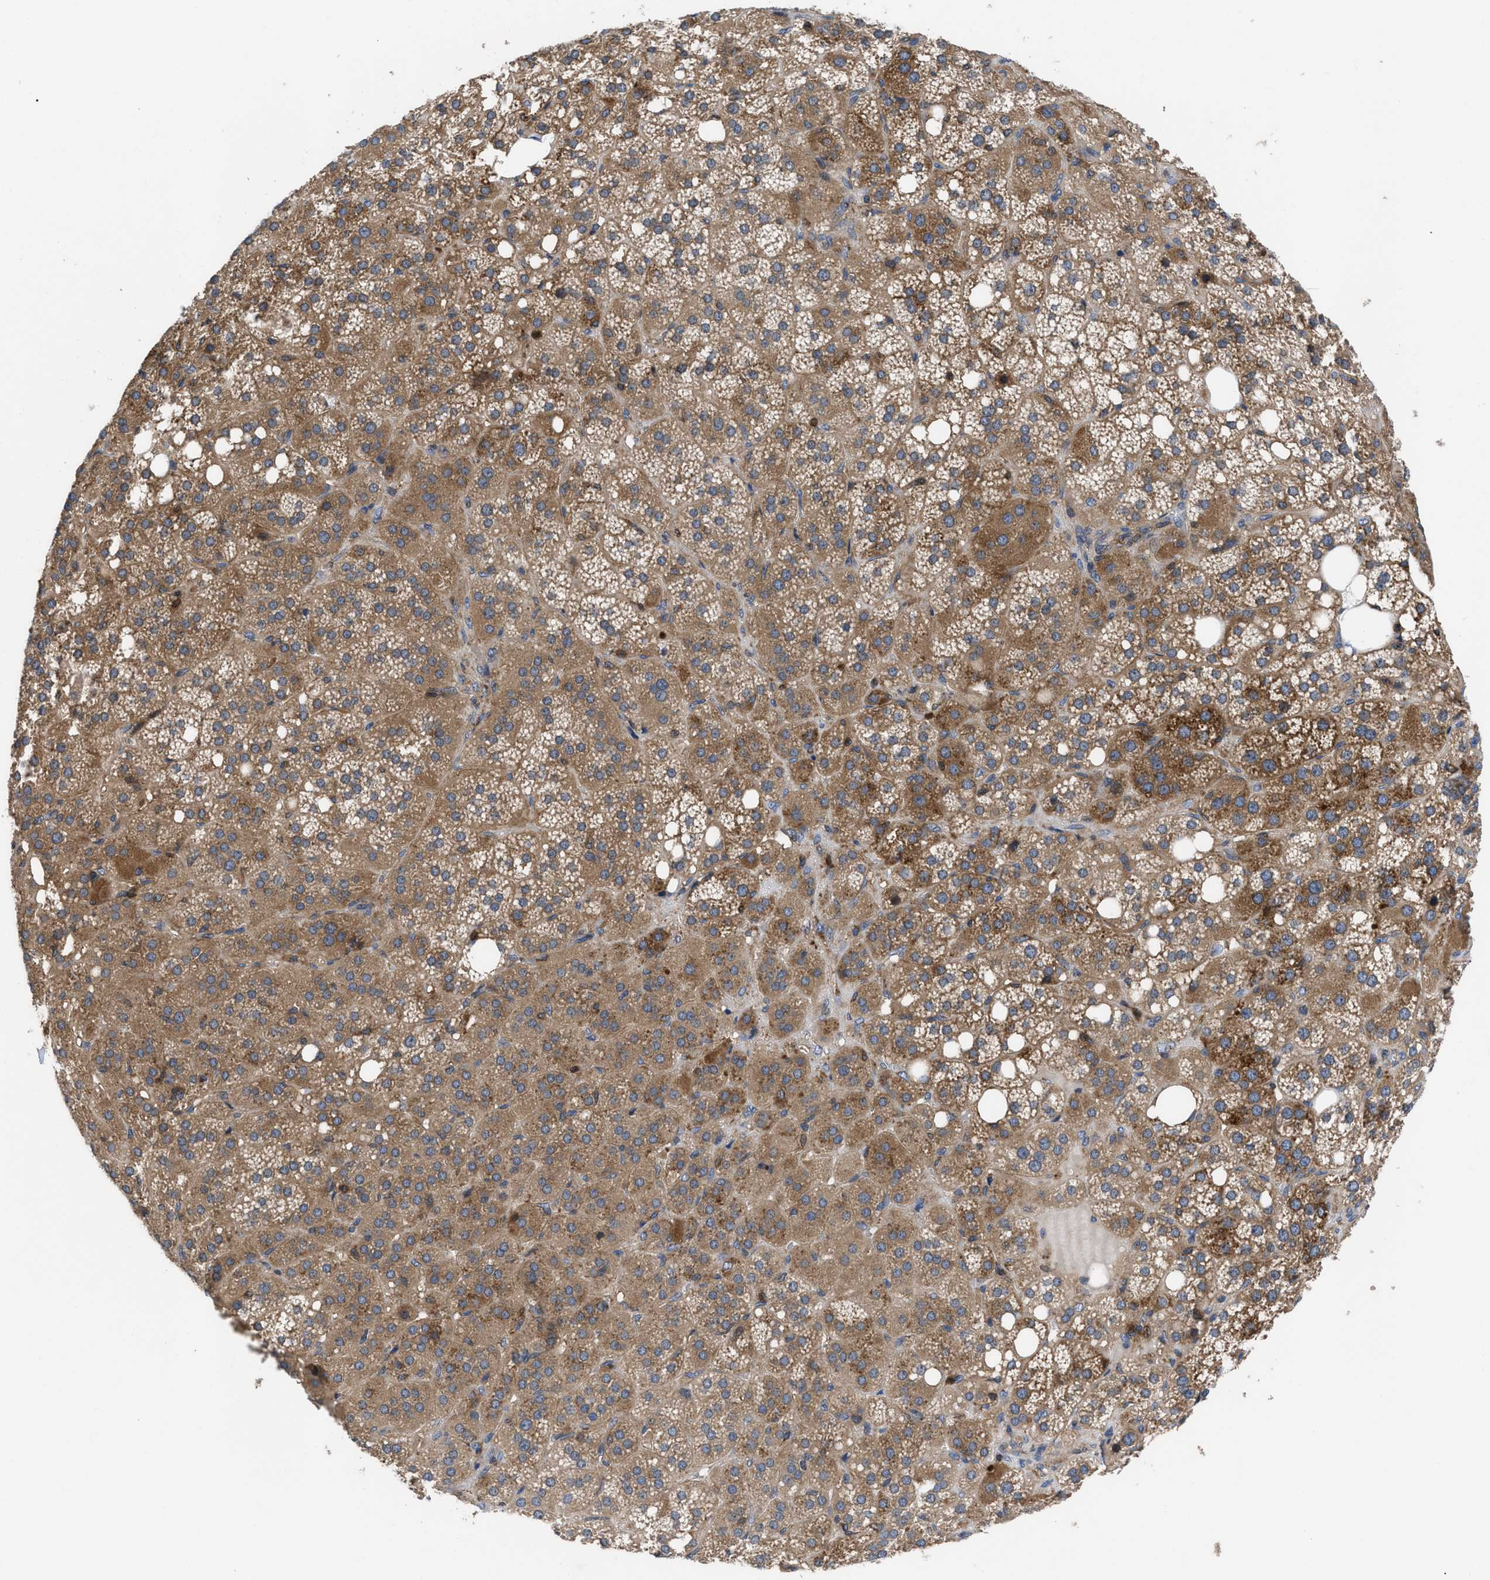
{"staining": {"intensity": "moderate", "quantity": ">75%", "location": "cytoplasmic/membranous"}, "tissue": "adrenal gland", "cell_type": "Glandular cells", "image_type": "normal", "snomed": [{"axis": "morphology", "description": "Normal tissue, NOS"}, {"axis": "topography", "description": "Adrenal gland"}], "caption": "Adrenal gland stained with IHC displays moderate cytoplasmic/membranous positivity in about >75% of glandular cells. The staining was performed using DAB, with brown indicating positive protein expression. Nuclei are stained blue with hematoxylin.", "gene": "YBEY", "patient": {"sex": "female", "age": 59}}